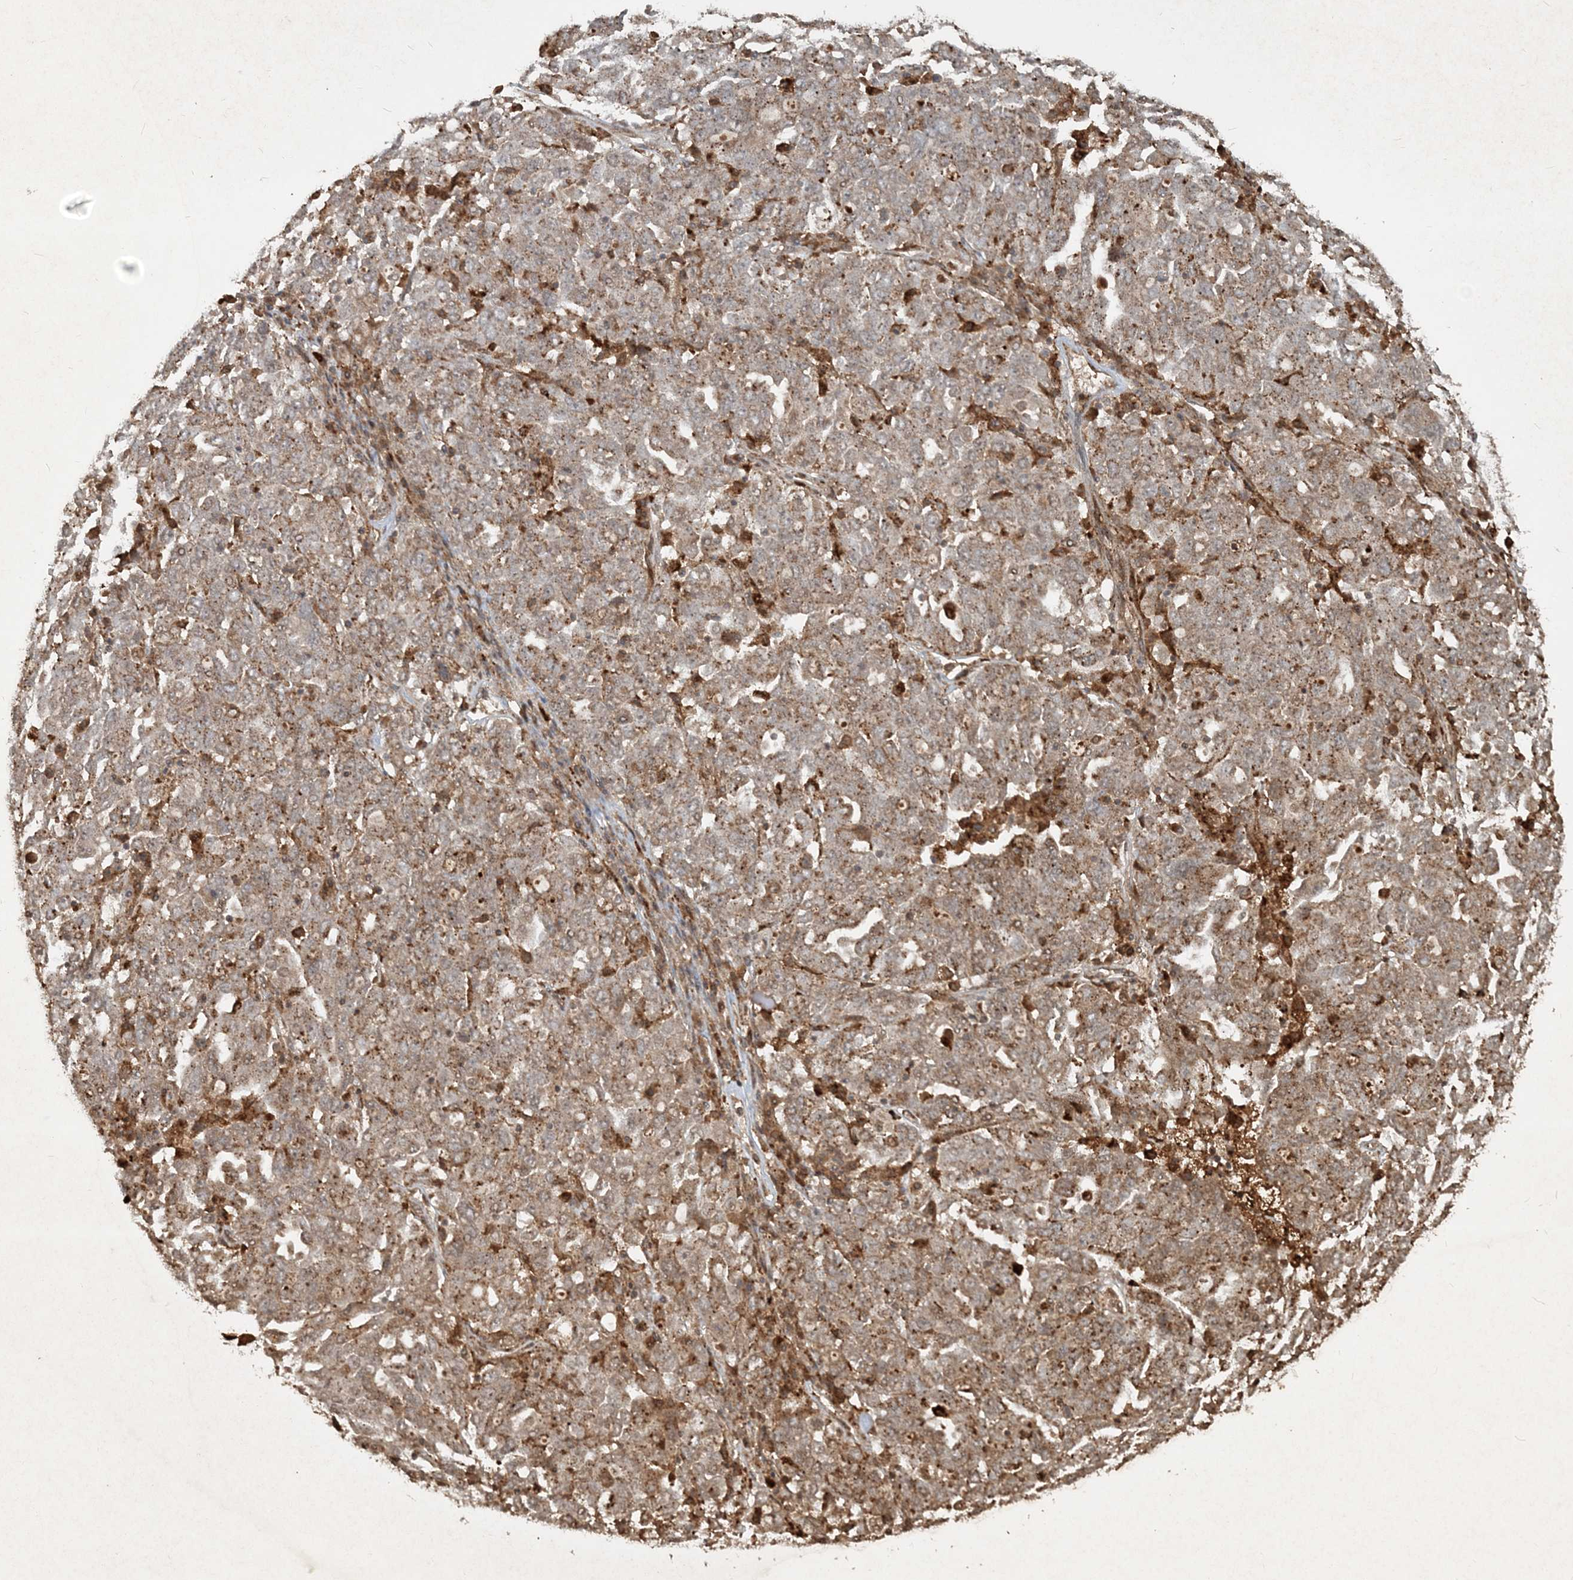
{"staining": {"intensity": "moderate", "quantity": ">75%", "location": "cytoplasmic/membranous"}, "tissue": "ovarian cancer", "cell_type": "Tumor cells", "image_type": "cancer", "snomed": [{"axis": "morphology", "description": "Carcinoma, endometroid"}, {"axis": "topography", "description": "Ovary"}], "caption": "About >75% of tumor cells in ovarian cancer demonstrate moderate cytoplasmic/membranous protein expression as visualized by brown immunohistochemical staining.", "gene": "NARS1", "patient": {"sex": "female", "age": 62}}